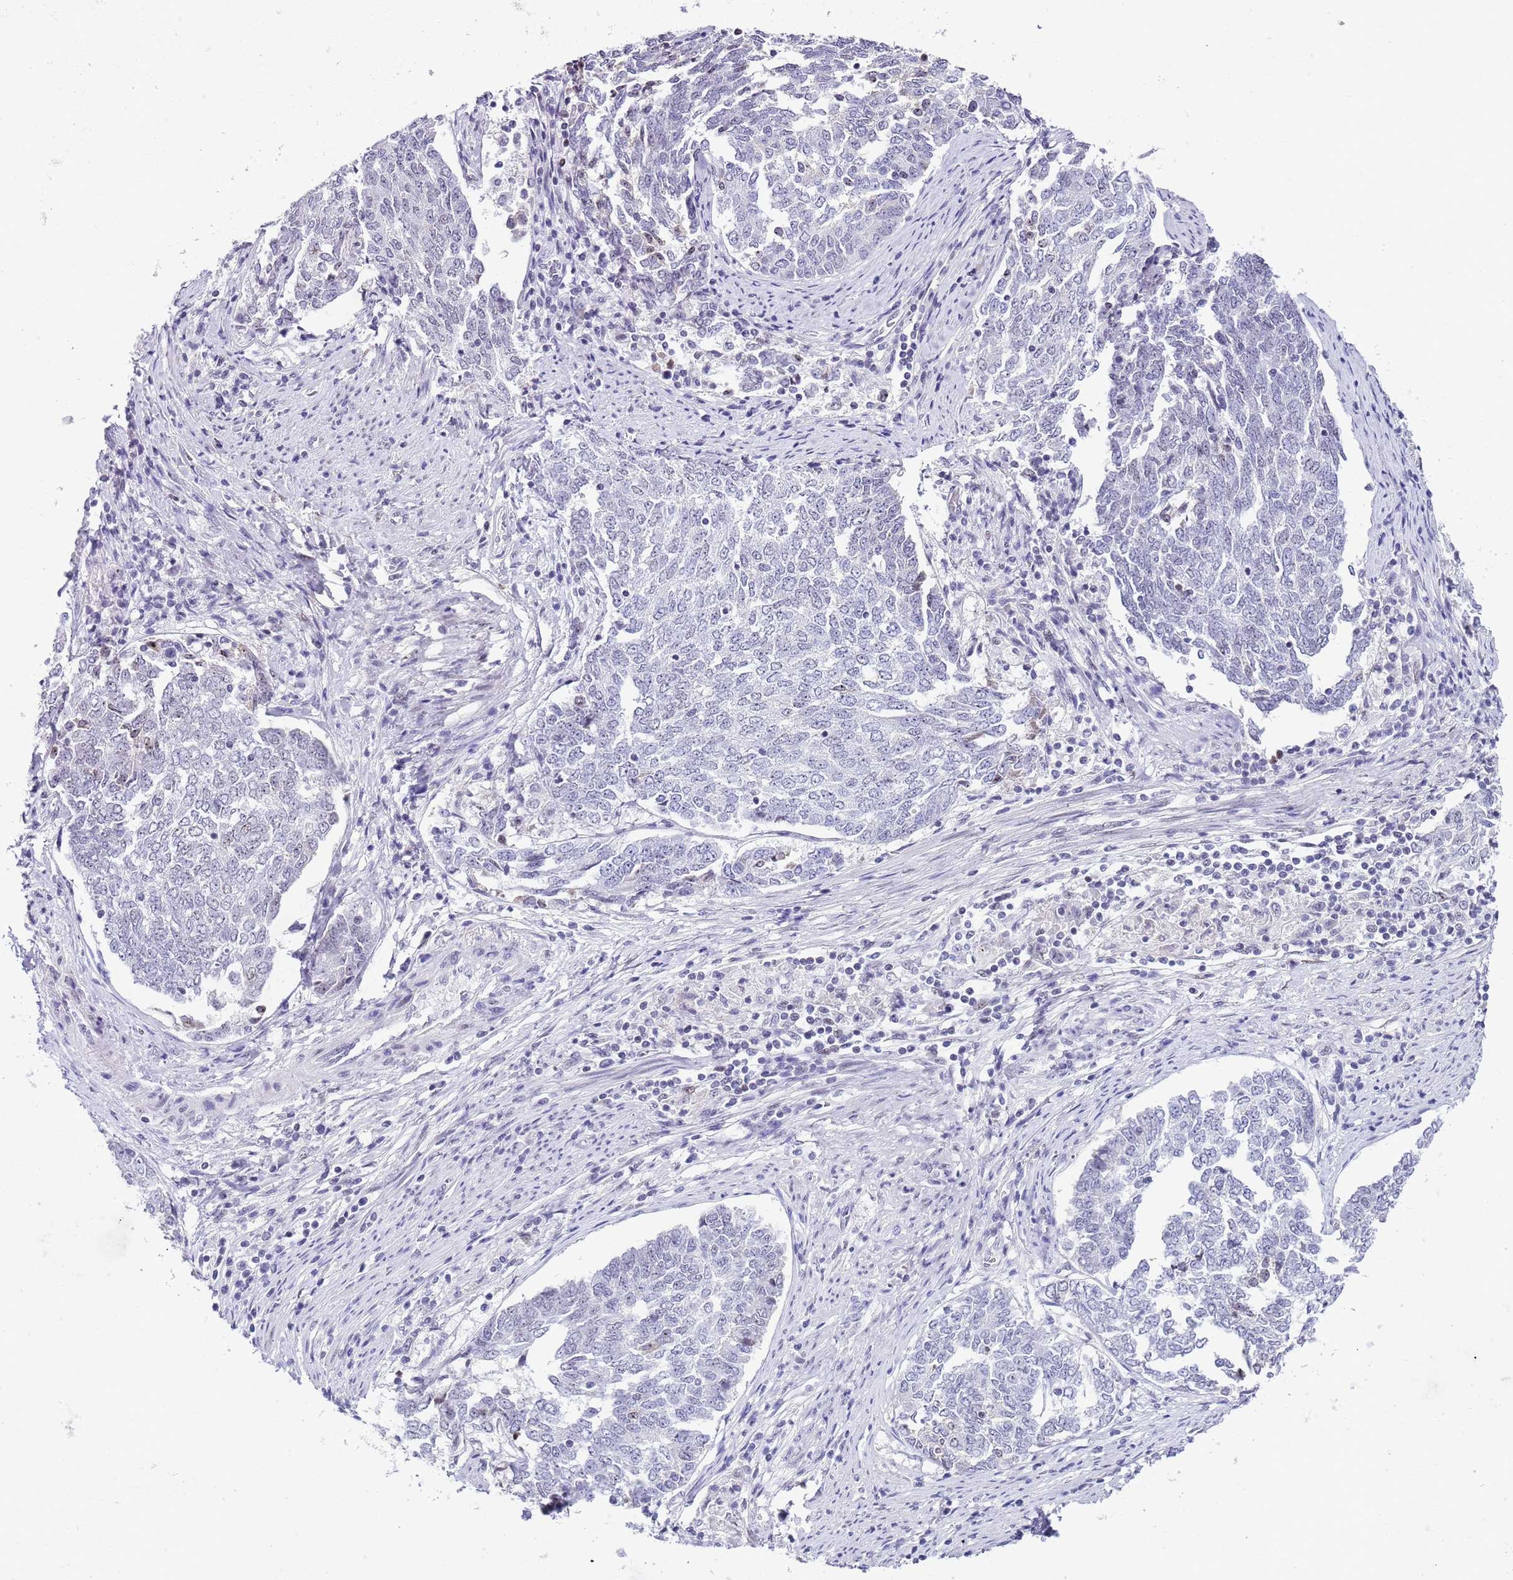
{"staining": {"intensity": "negative", "quantity": "none", "location": "none"}, "tissue": "endometrial cancer", "cell_type": "Tumor cells", "image_type": "cancer", "snomed": [{"axis": "morphology", "description": "Adenocarcinoma, NOS"}, {"axis": "topography", "description": "Endometrium"}], "caption": "Human endometrial cancer stained for a protein using immunohistochemistry demonstrates no staining in tumor cells.", "gene": "NOP56", "patient": {"sex": "female", "age": 80}}